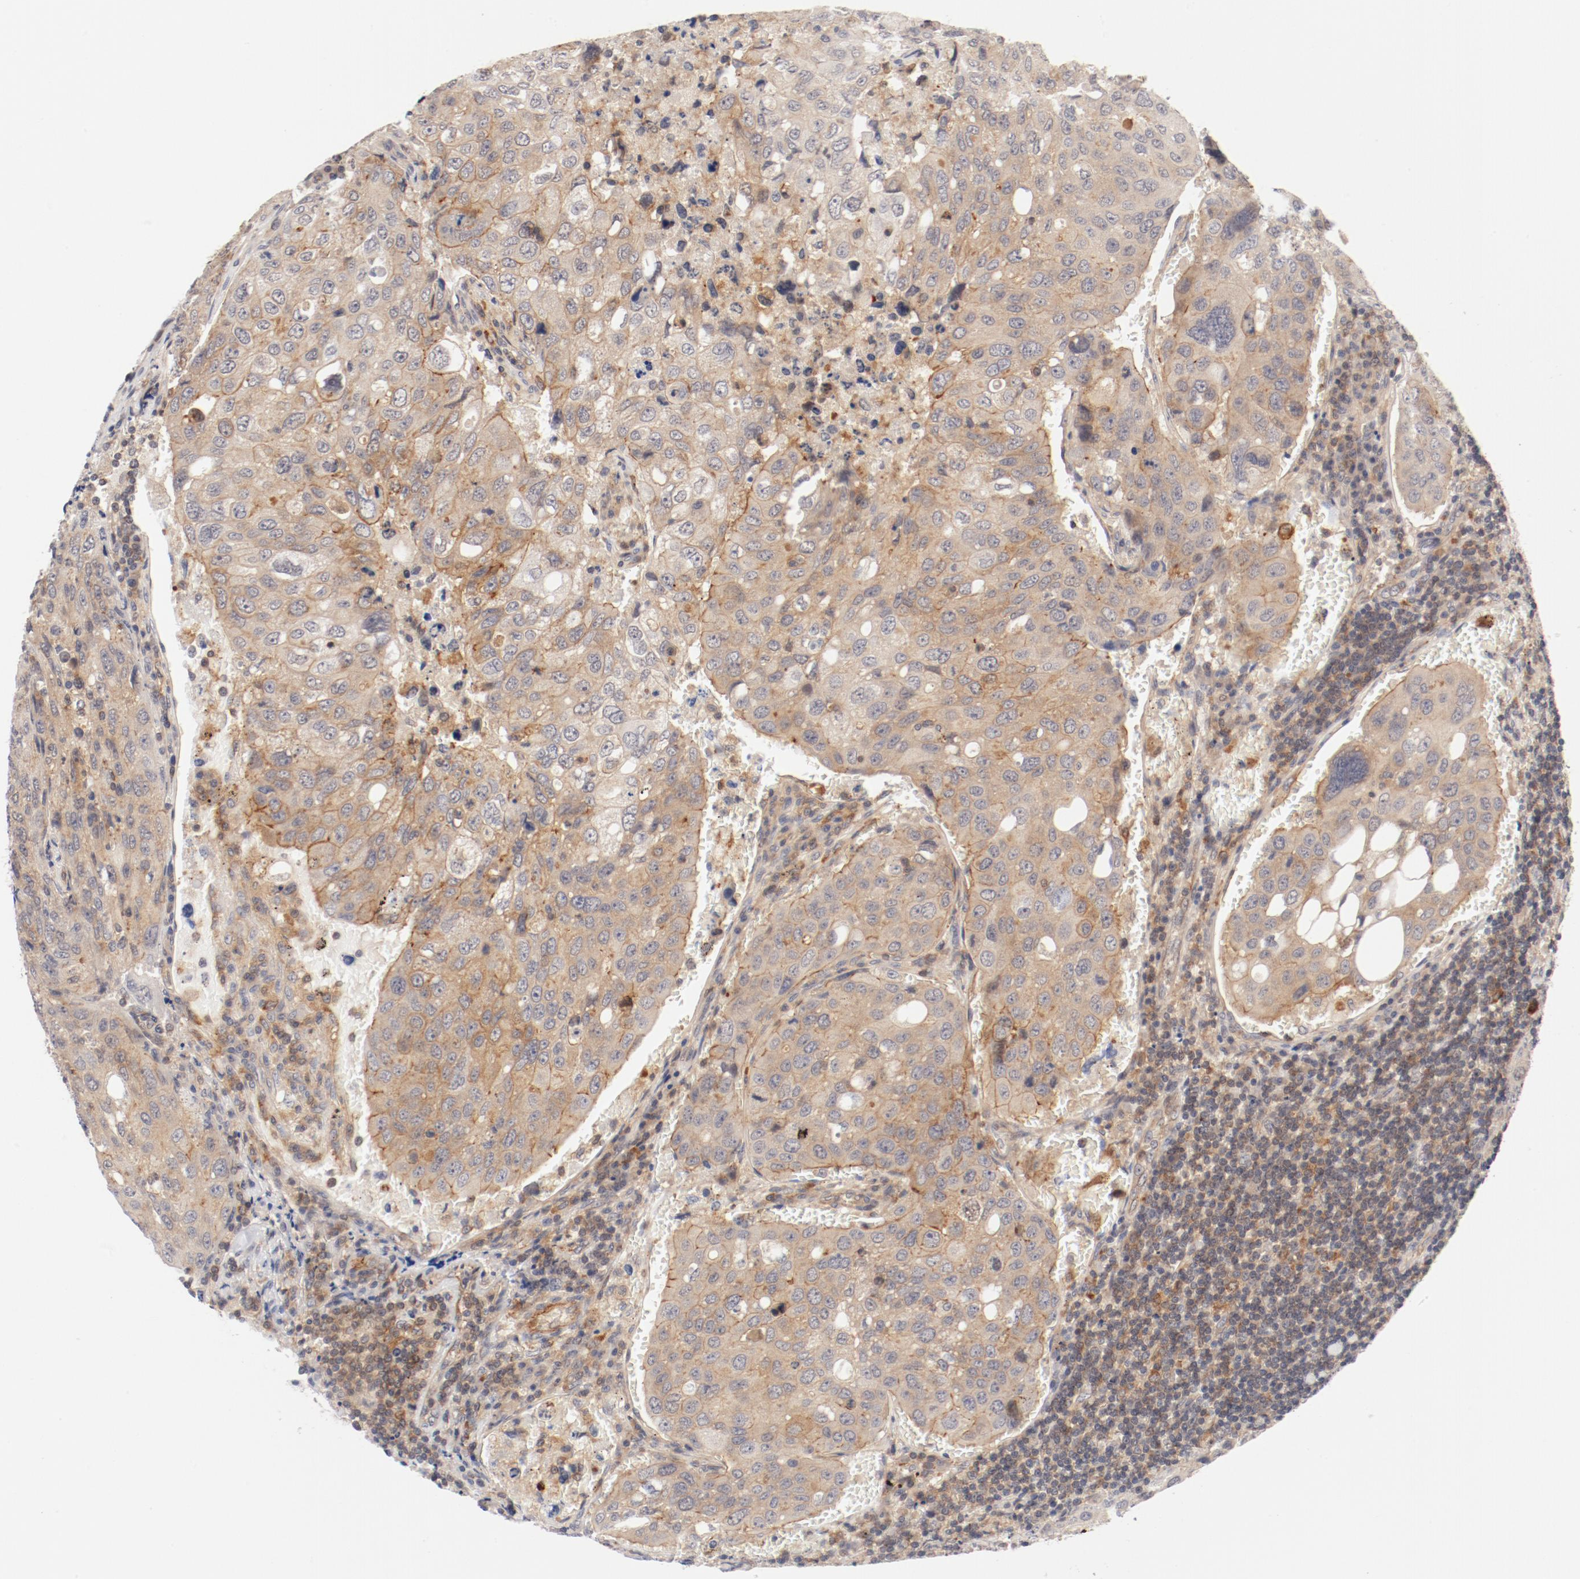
{"staining": {"intensity": "moderate", "quantity": ">75%", "location": "cytoplasmic/membranous"}, "tissue": "urothelial cancer", "cell_type": "Tumor cells", "image_type": "cancer", "snomed": [{"axis": "morphology", "description": "Urothelial carcinoma, High grade"}, {"axis": "topography", "description": "Lymph node"}, {"axis": "topography", "description": "Urinary bladder"}], "caption": "Immunohistochemical staining of human high-grade urothelial carcinoma demonstrates medium levels of moderate cytoplasmic/membranous positivity in approximately >75% of tumor cells. (IHC, brightfield microscopy, high magnification).", "gene": "ZNF267", "patient": {"sex": "male", "age": 51}}